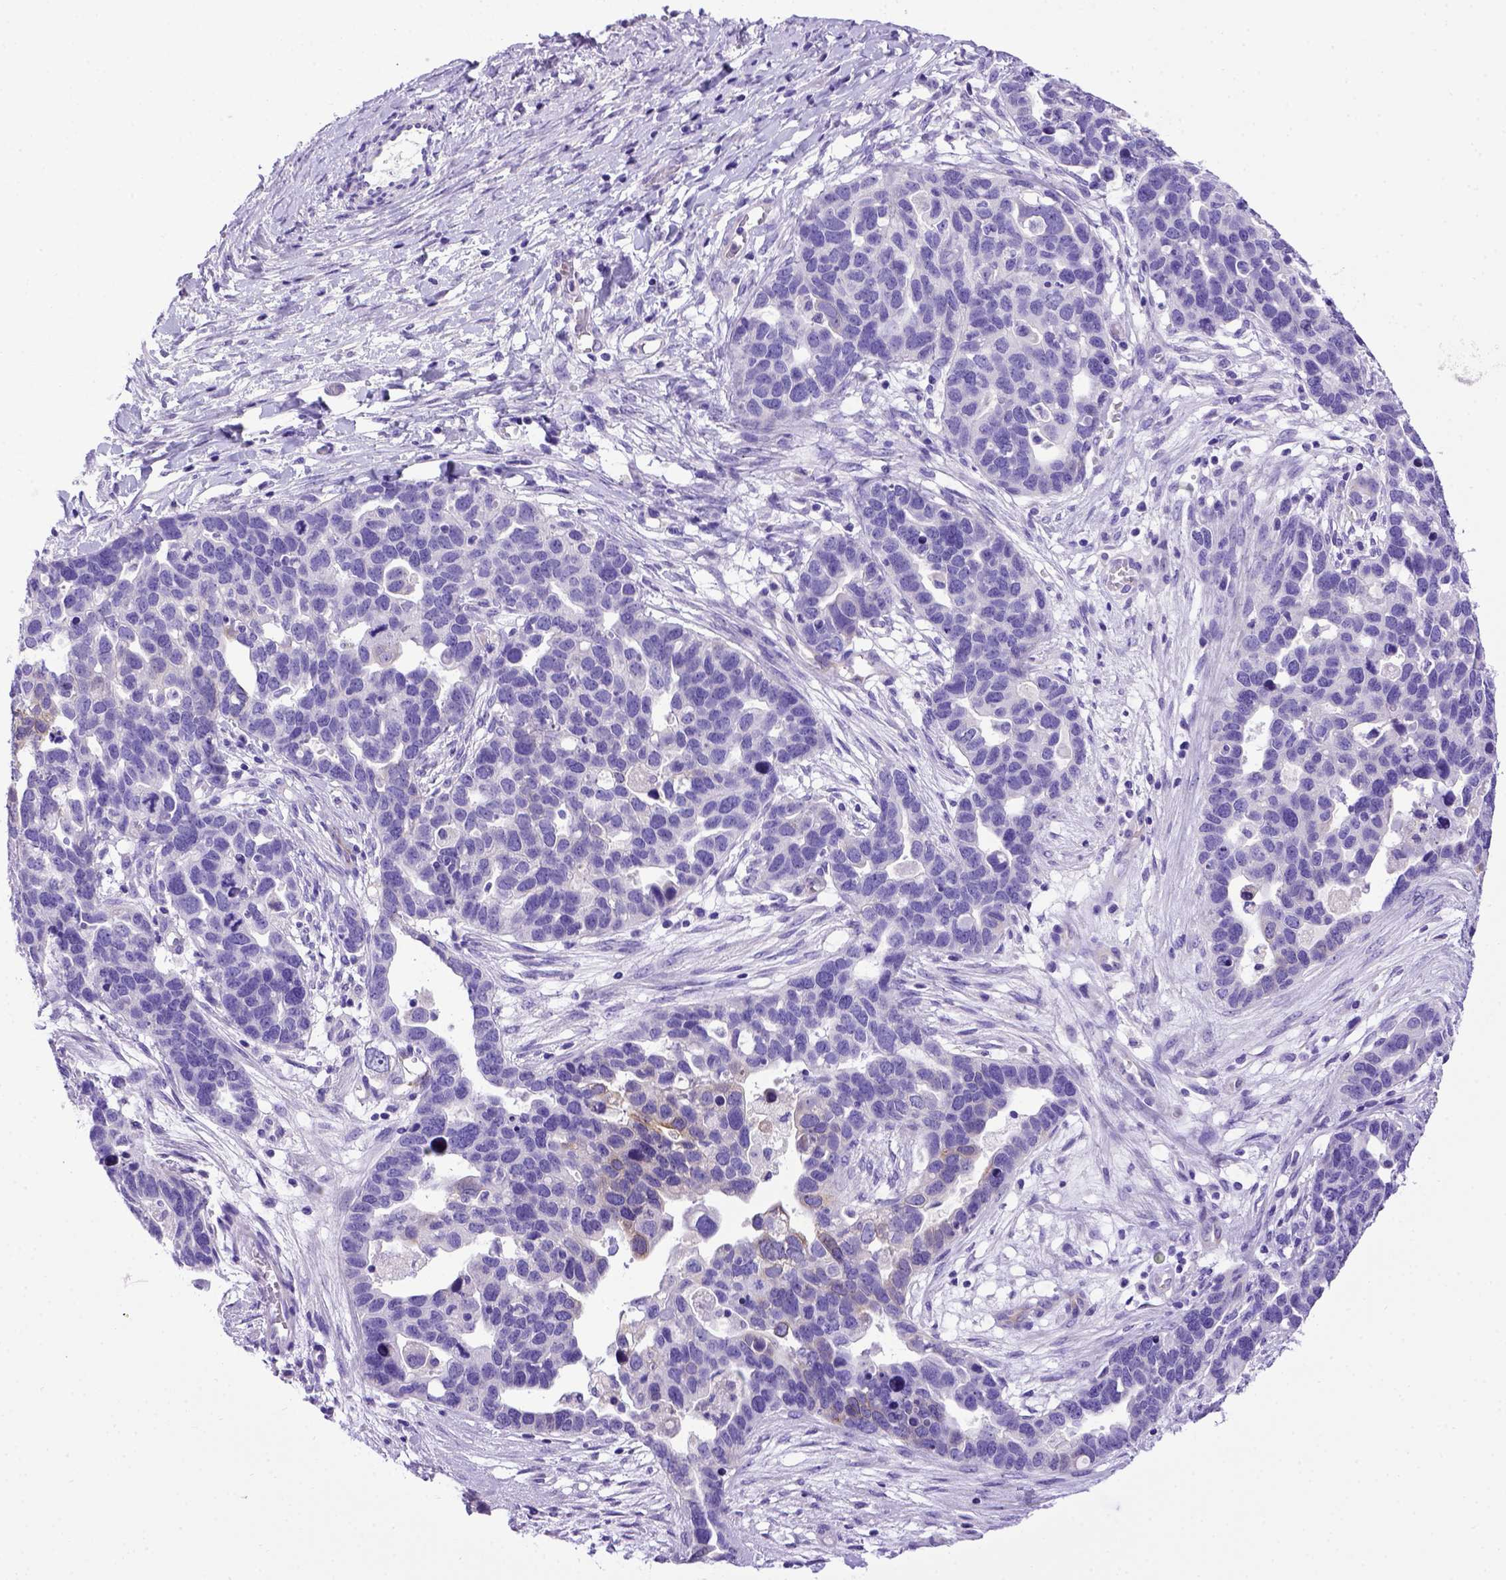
{"staining": {"intensity": "negative", "quantity": "none", "location": "none"}, "tissue": "ovarian cancer", "cell_type": "Tumor cells", "image_type": "cancer", "snomed": [{"axis": "morphology", "description": "Cystadenocarcinoma, serous, NOS"}, {"axis": "topography", "description": "Ovary"}], "caption": "A histopathology image of serous cystadenocarcinoma (ovarian) stained for a protein reveals no brown staining in tumor cells. (DAB IHC visualized using brightfield microscopy, high magnification).", "gene": "PTGES", "patient": {"sex": "female", "age": 54}}